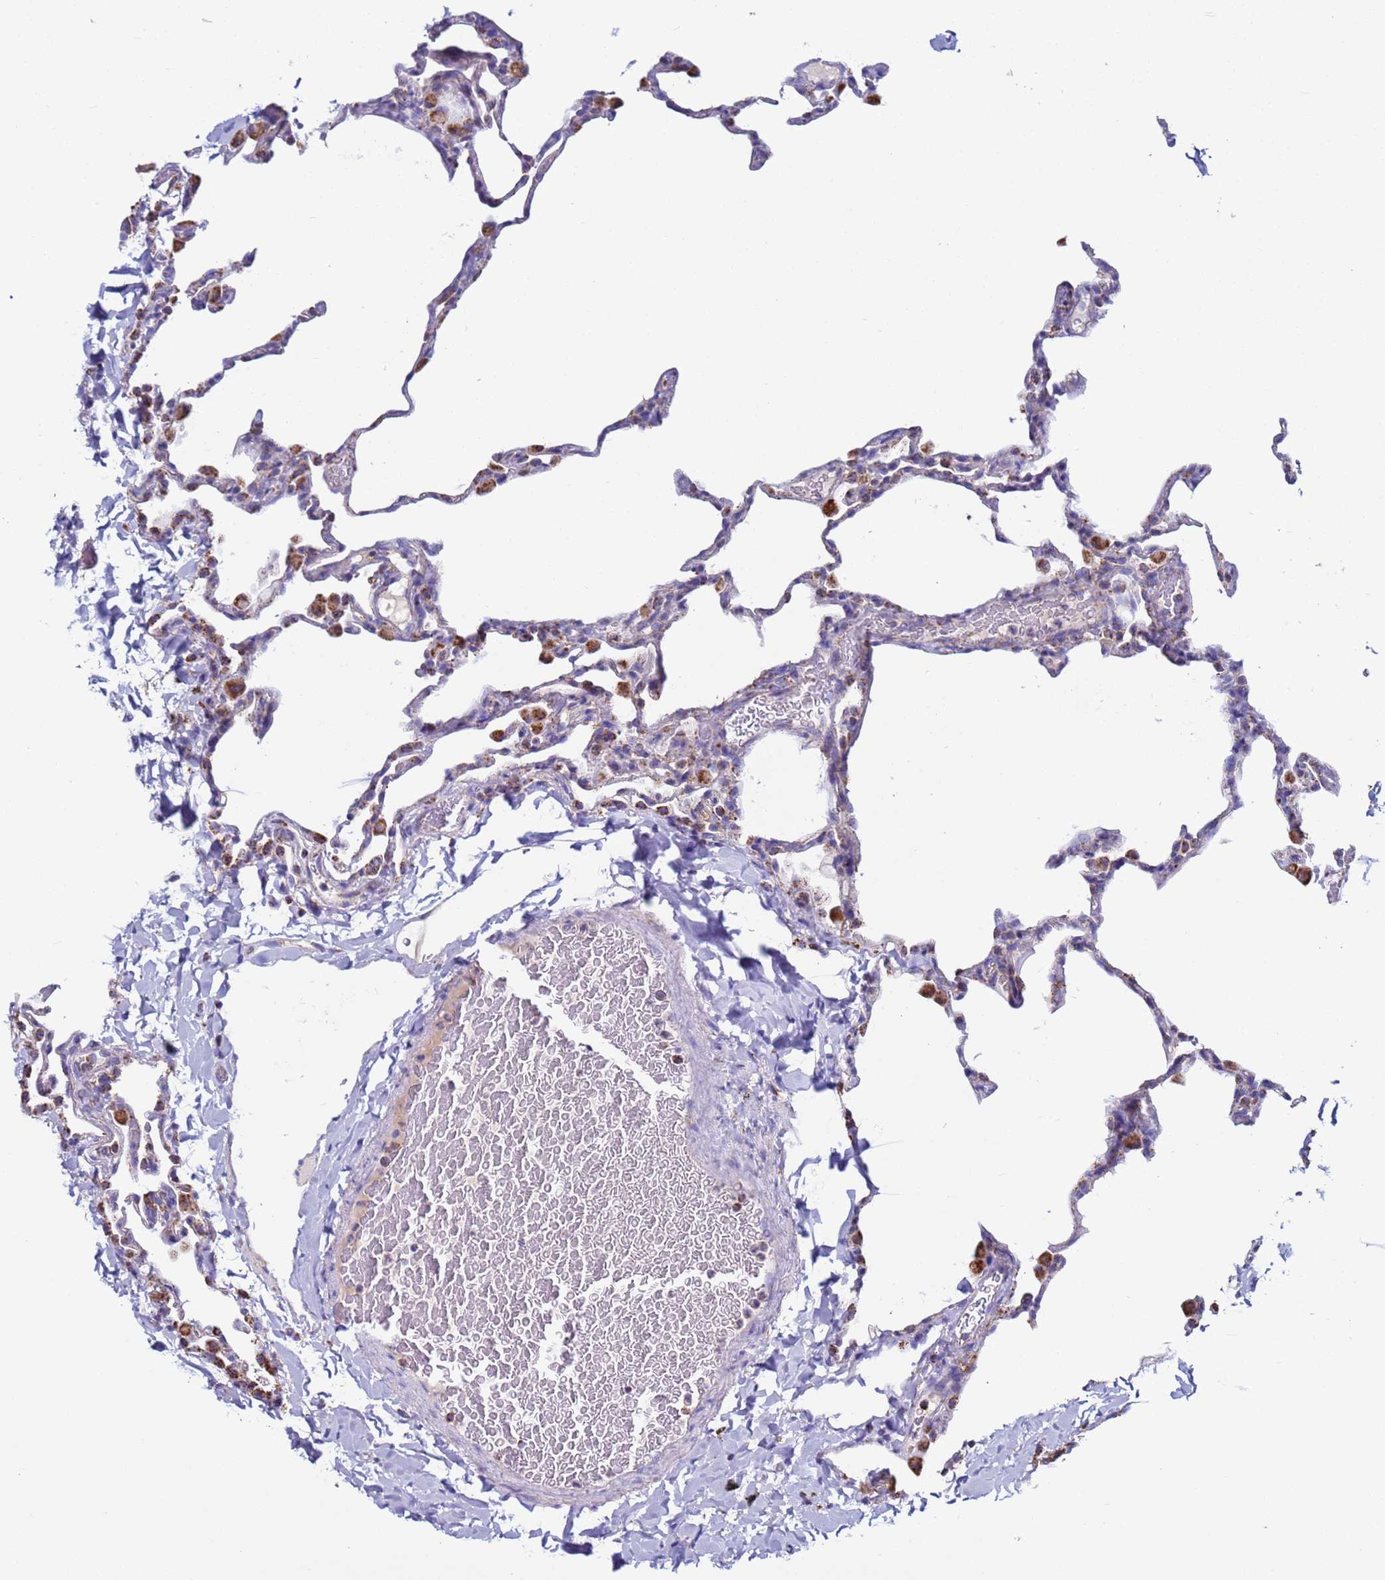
{"staining": {"intensity": "negative", "quantity": "none", "location": "none"}, "tissue": "lung", "cell_type": "Alveolar cells", "image_type": "normal", "snomed": [{"axis": "morphology", "description": "Normal tissue, NOS"}, {"axis": "topography", "description": "Lung"}], "caption": "Immunohistochemistry of unremarkable lung reveals no positivity in alveolar cells.", "gene": "ZBTB39", "patient": {"sex": "male", "age": 20}}